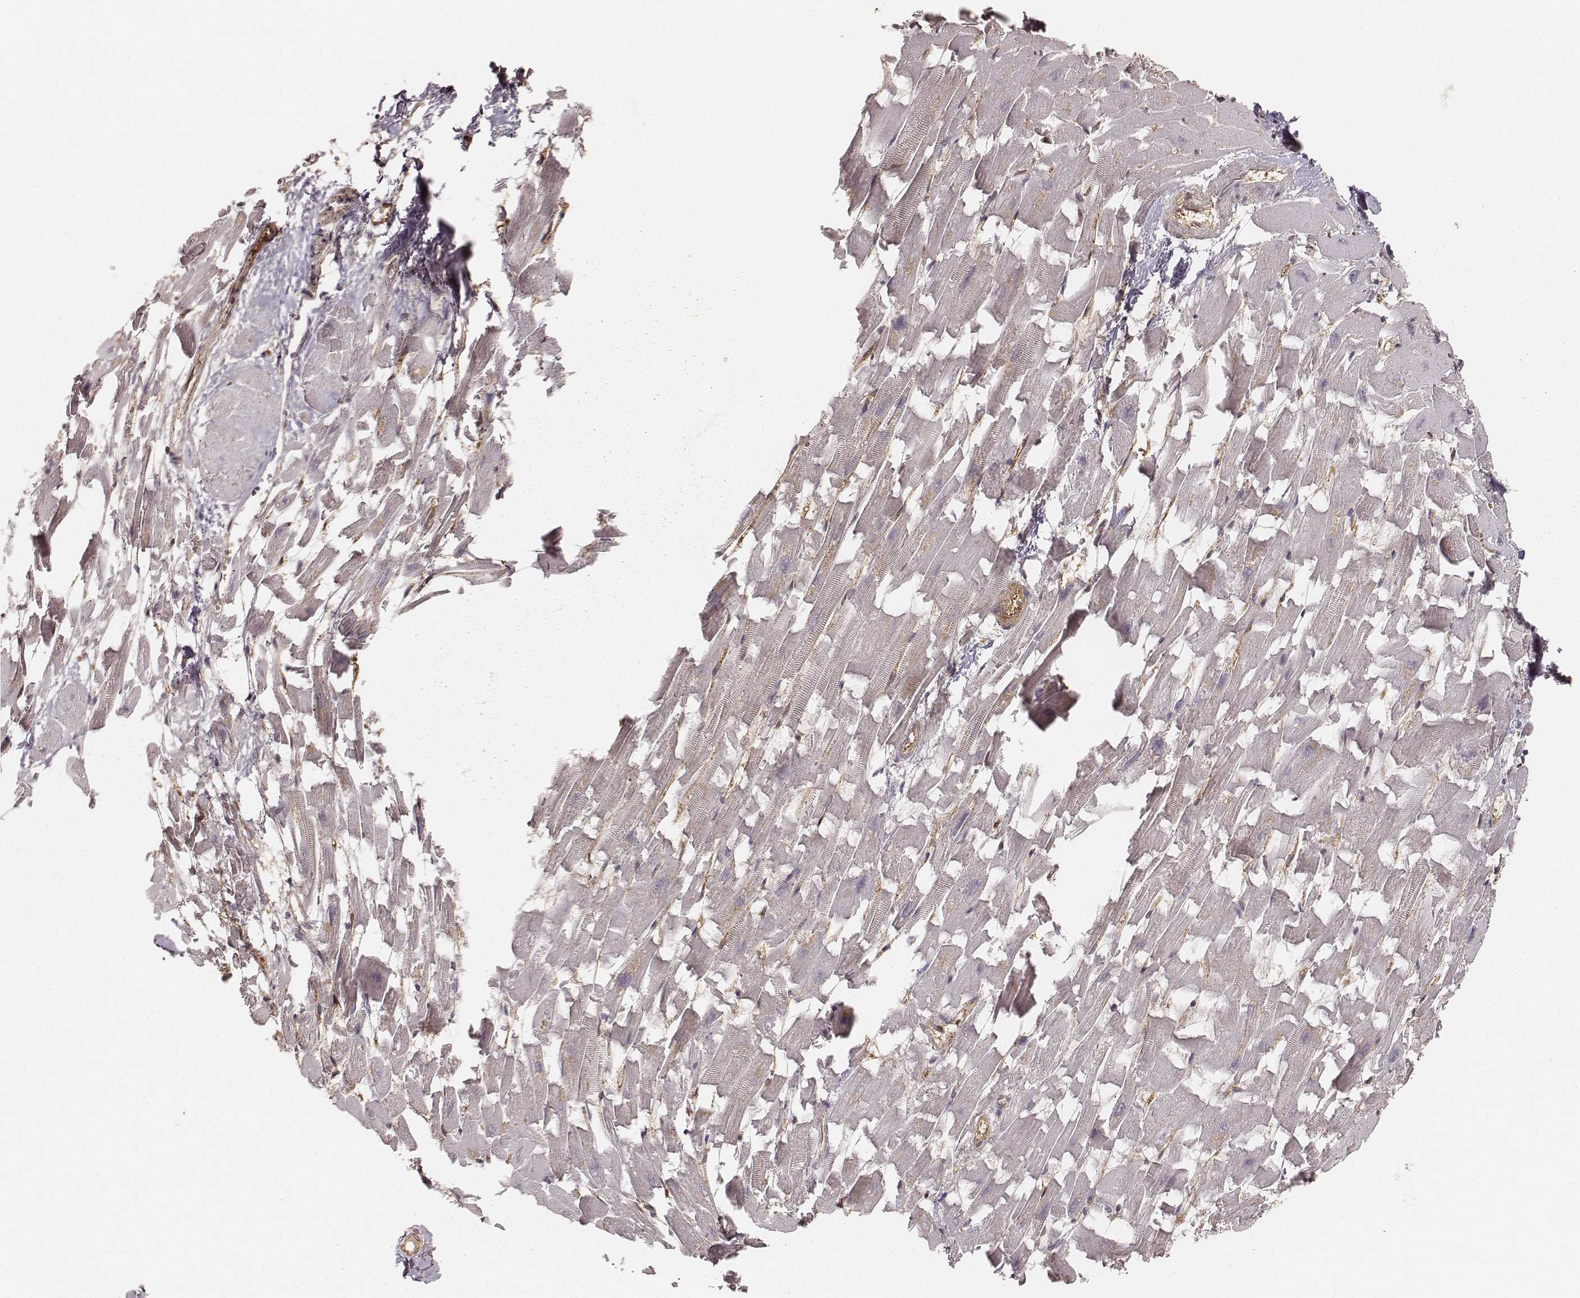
{"staining": {"intensity": "negative", "quantity": "none", "location": "none"}, "tissue": "heart muscle", "cell_type": "Cardiomyocytes", "image_type": "normal", "snomed": [{"axis": "morphology", "description": "Normal tissue, NOS"}, {"axis": "topography", "description": "Heart"}], "caption": "IHC micrograph of benign human heart muscle stained for a protein (brown), which displays no staining in cardiomyocytes. The staining is performed using DAB brown chromogen with nuclei counter-stained in using hematoxylin.", "gene": "CARS1", "patient": {"sex": "female", "age": 64}}